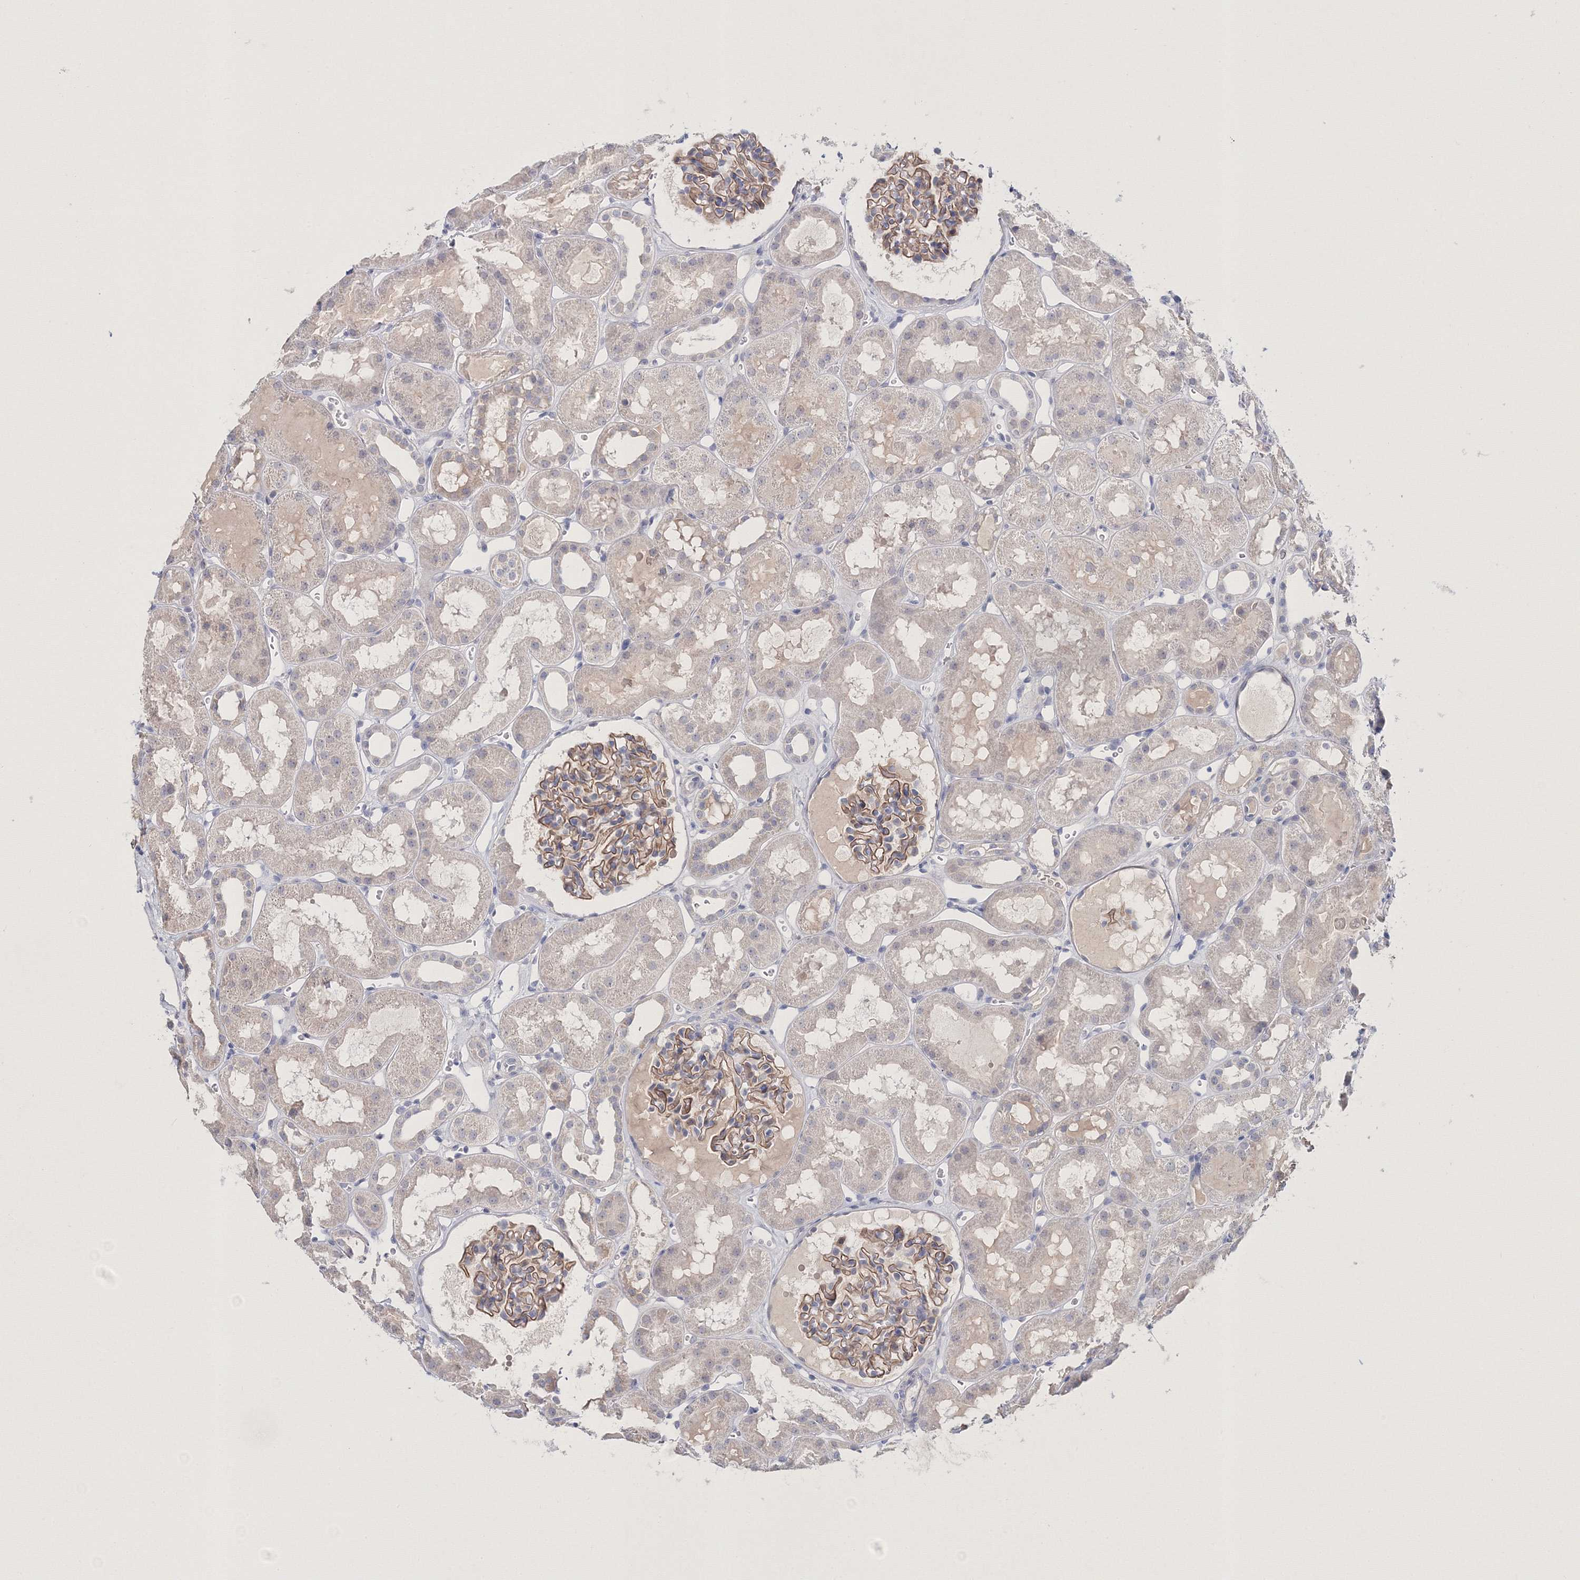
{"staining": {"intensity": "moderate", "quantity": ">75%", "location": "cytoplasmic/membranous"}, "tissue": "kidney", "cell_type": "Cells in glomeruli", "image_type": "normal", "snomed": [{"axis": "morphology", "description": "Normal tissue, NOS"}, {"axis": "topography", "description": "Kidney"}, {"axis": "topography", "description": "Urinary bladder"}], "caption": "IHC (DAB) staining of unremarkable kidney exhibits moderate cytoplasmic/membranous protein staining in approximately >75% of cells in glomeruli. The staining was performed using DAB (3,3'-diaminobenzidine) to visualize the protein expression in brown, while the nuclei were stained in blue with hematoxylin (Magnification: 20x).", "gene": "NEU4", "patient": {"sex": "male", "age": 16}}